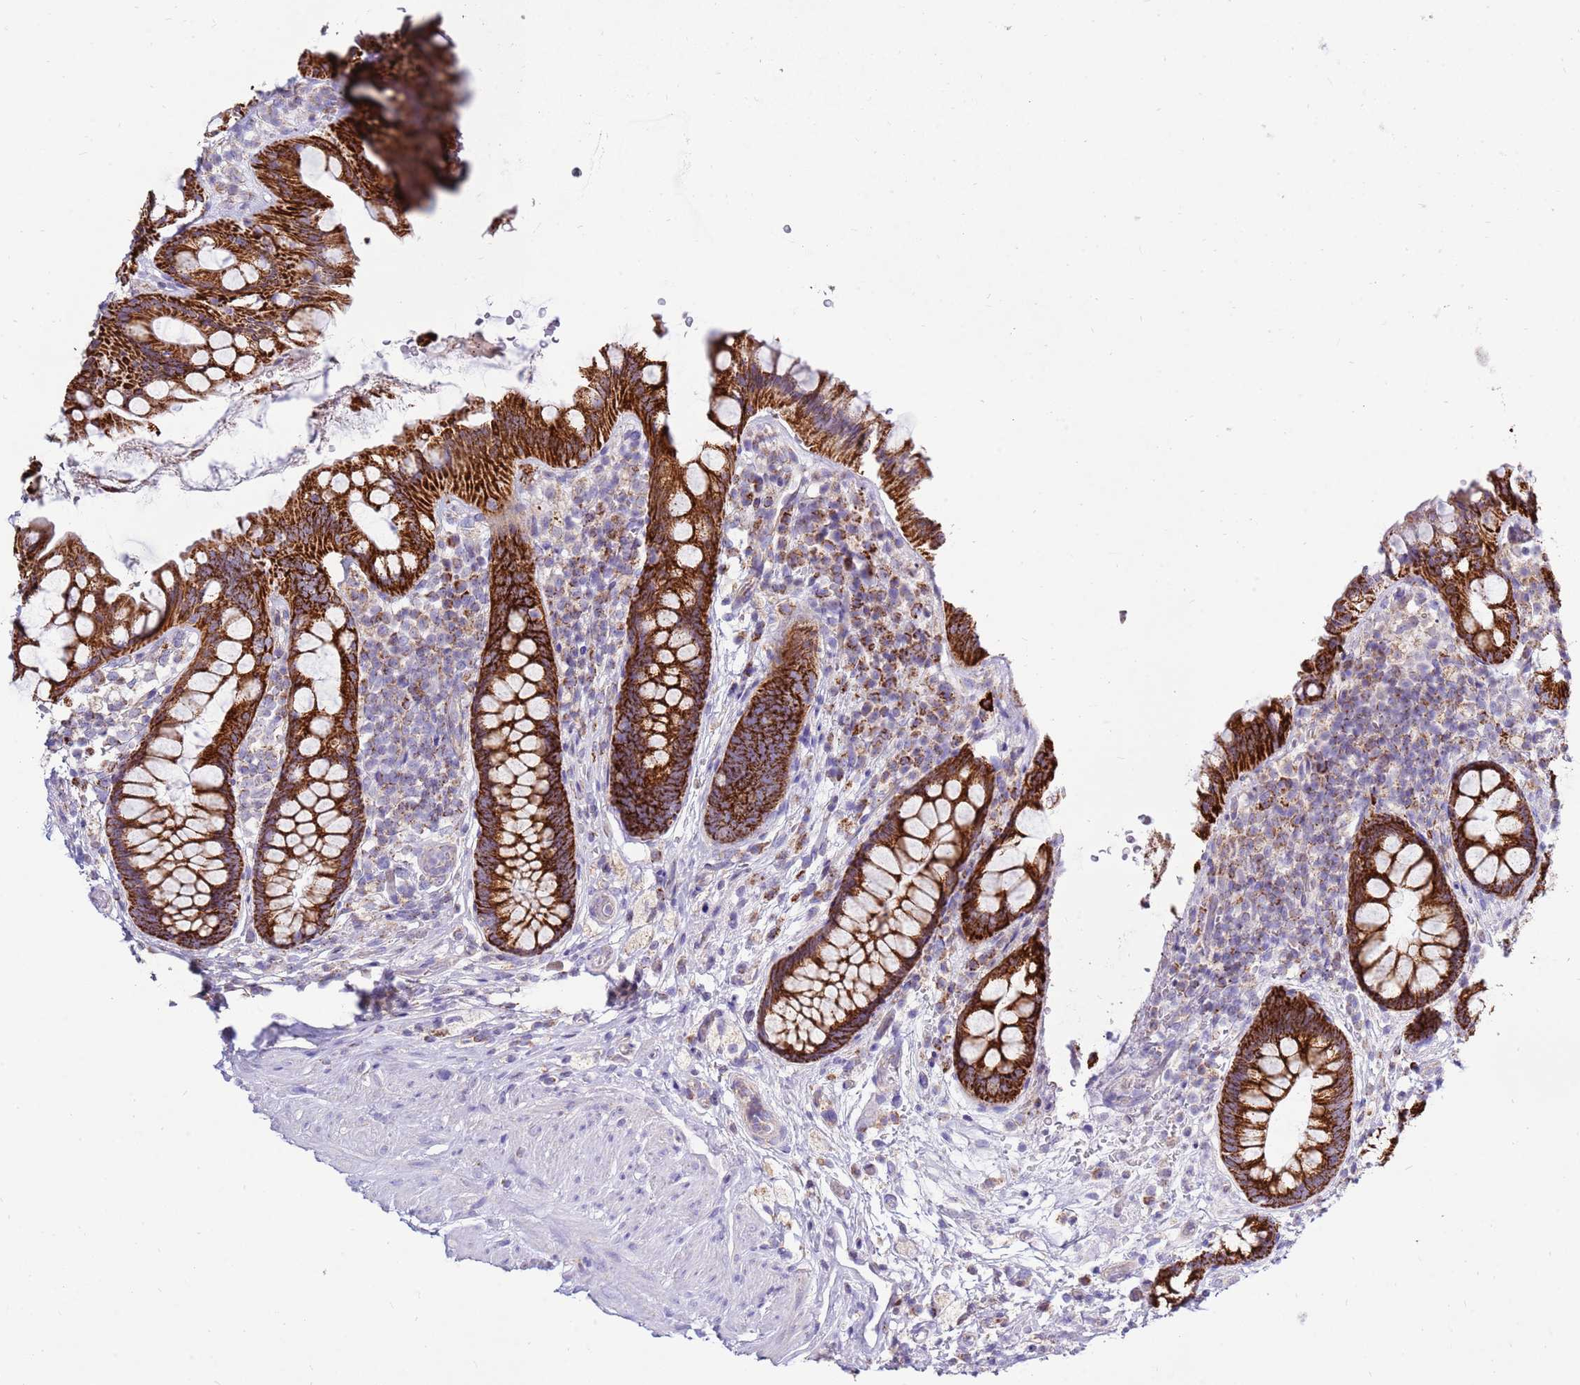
{"staining": {"intensity": "strong", "quantity": ">75%", "location": "cytoplasmic/membranous"}, "tissue": "rectum", "cell_type": "Glandular cells", "image_type": "normal", "snomed": [{"axis": "morphology", "description": "Normal tissue, NOS"}, {"axis": "topography", "description": "Rectum"}, {"axis": "topography", "description": "Peripheral nerve tissue"}], "caption": "Immunohistochemistry (IHC) micrograph of normal rectum: human rectum stained using immunohistochemistry (IHC) displays high levels of strong protein expression localized specifically in the cytoplasmic/membranous of glandular cells, appearing as a cytoplasmic/membranous brown color.", "gene": "IGF1R", "patient": {"sex": "female", "age": 69}}